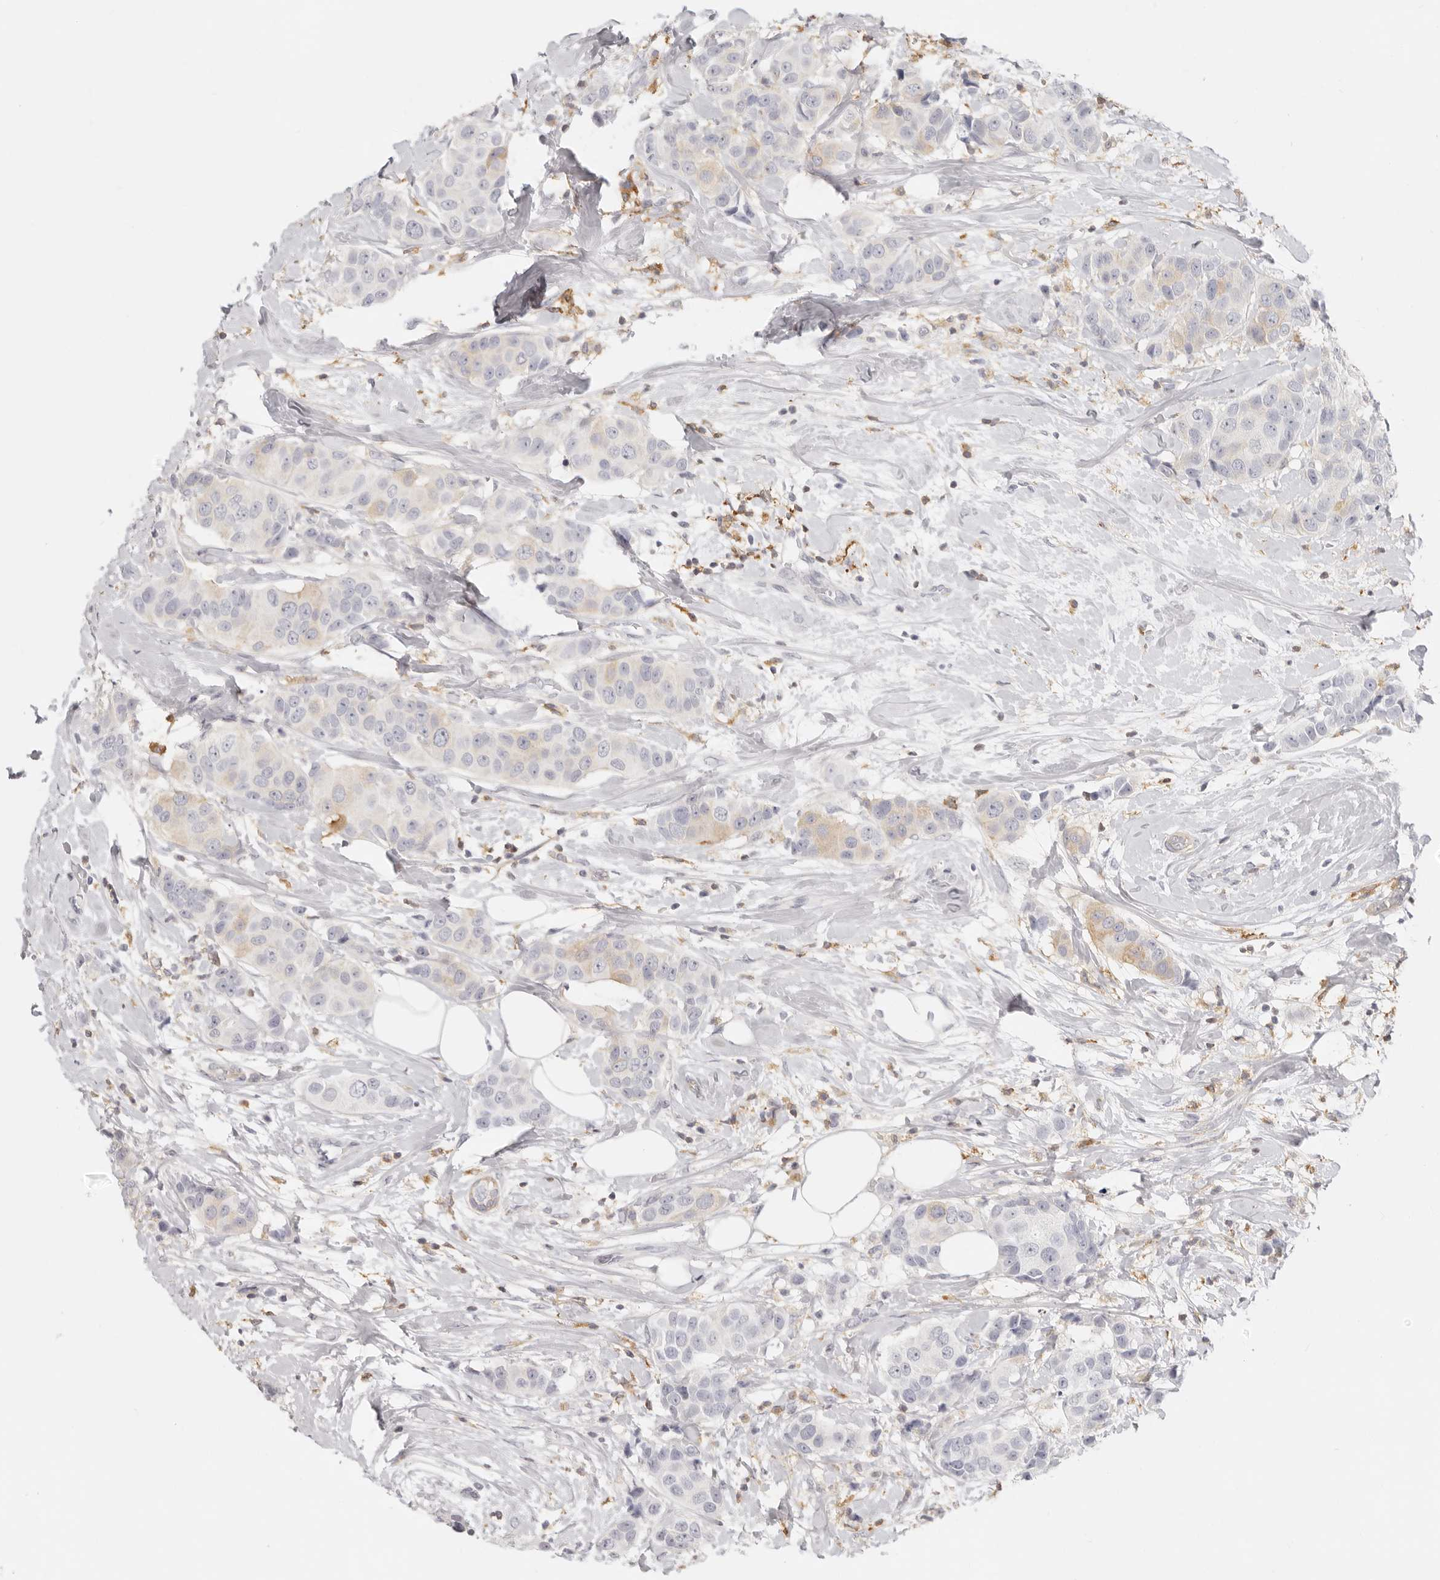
{"staining": {"intensity": "weak", "quantity": "<25%", "location": "cytoplasmic/membranous"}, "tissue": "breast cancer", "cell_type": "Tumor cells", "image_type": "cancer", "snomed": [{"axis": "morphology", "description": "Normal tissue, NOS"}, {"axis": "morphology", "description": "Duct carcinoma"}, {"axis": "topography", "description": "Breast"}], "caption": "The micrograph demonstrates no staining of tumor cells in breast cancer (intraductal carcinoma).", "gene": "NIBAN1", "patient": {"sex": "female", "age": 39}}